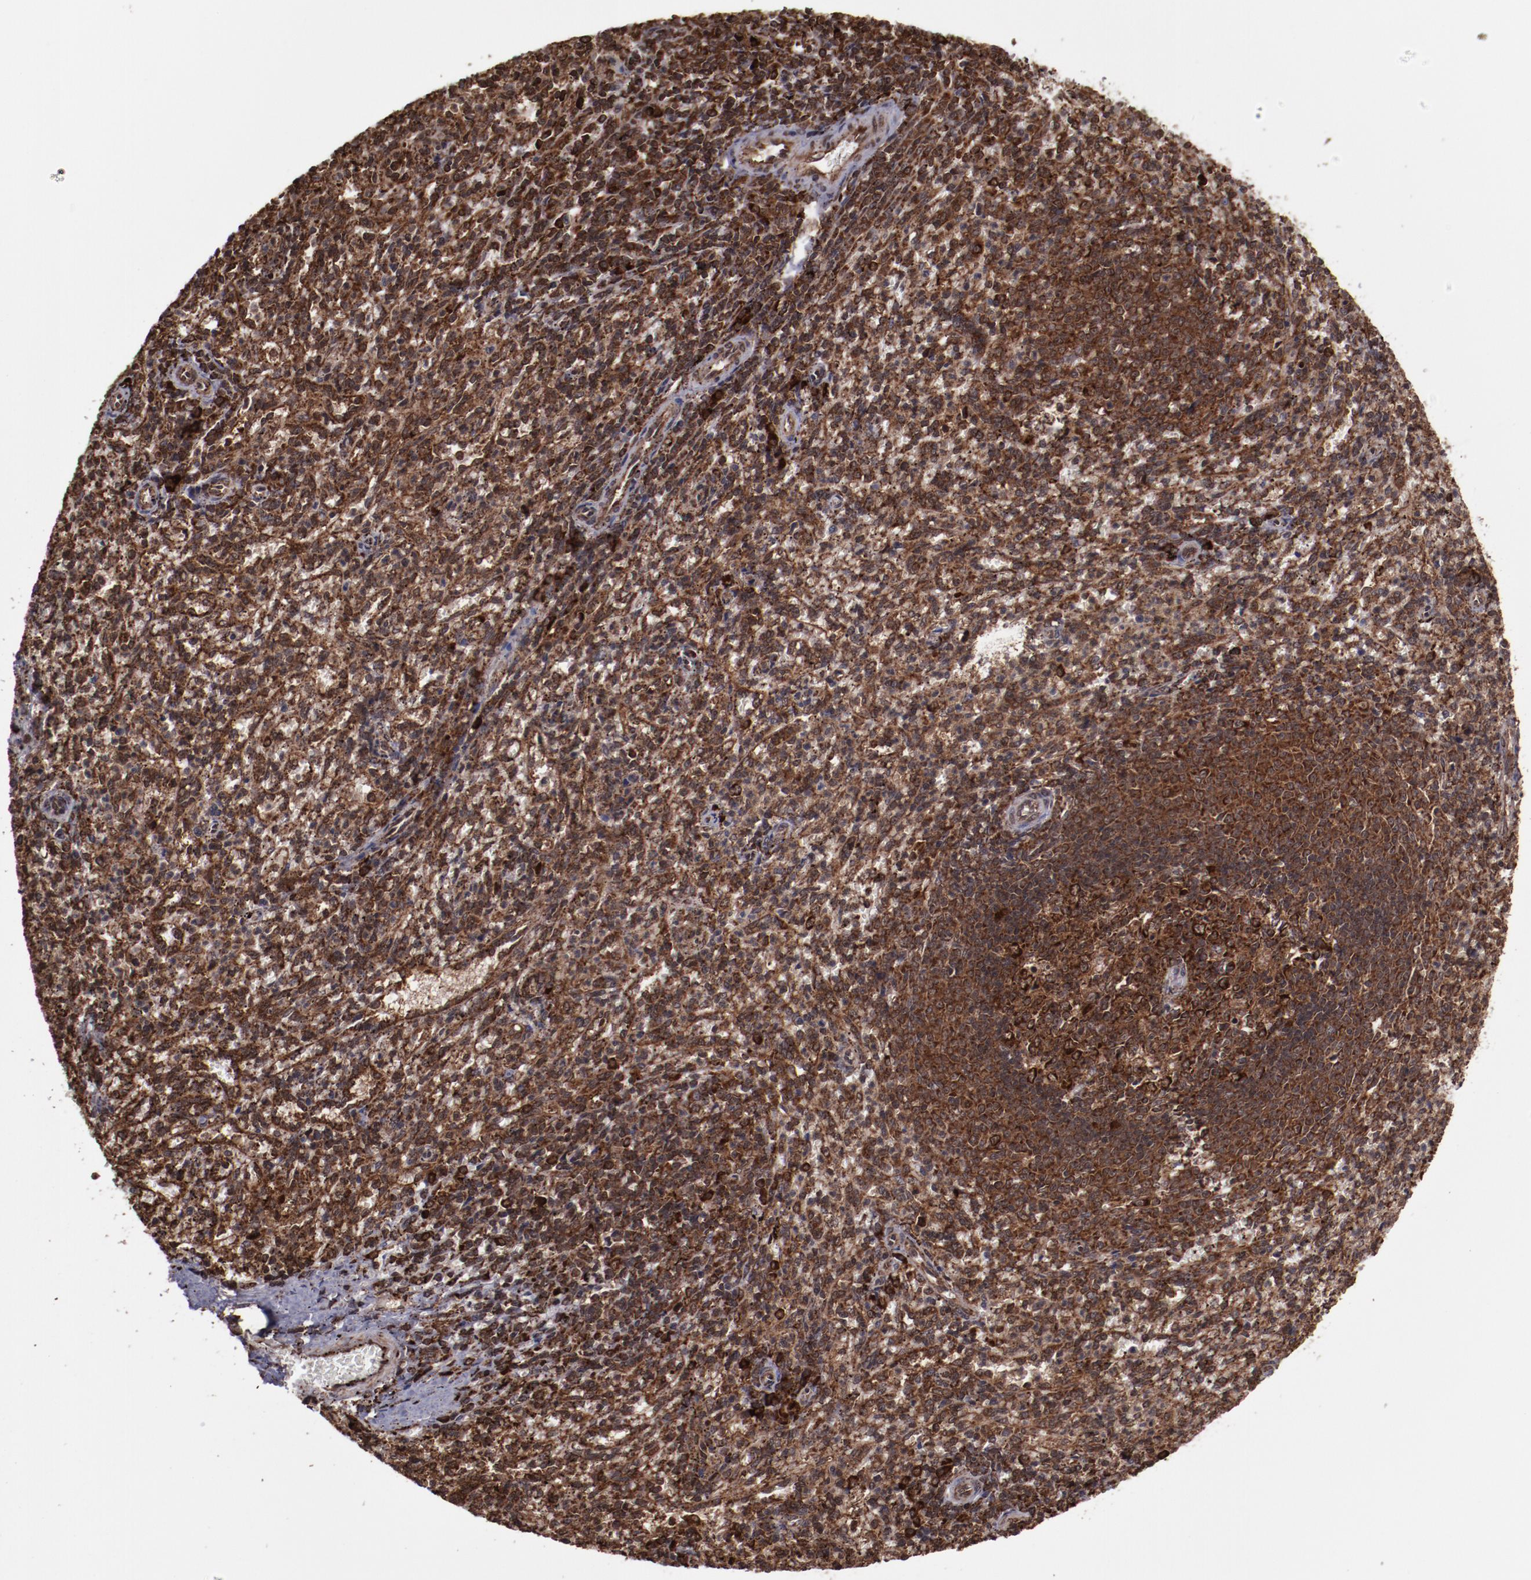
{"staining": {"intensity": "strong", "quantity": ">75%", "location": "cytoplasmic/membranous,nuclear"}, "tissue": "spleen", "cell_type": "Cells in red pulp", "image_type": "normal", "snomed": [{"axis": "morphology", "description": "Normal tissue, NOS"}, {"axis": "topography", "description": "Spleen"}], "caption": "Immunohistochemical staining of normal human spleen demonstrates high levels of strong cytoplasmic/membranous,nuclear expression in about >75% of cells in red pulp.", "gene": "EIF4ENIF1", "patient": {"sex": "female", "age": 10}}